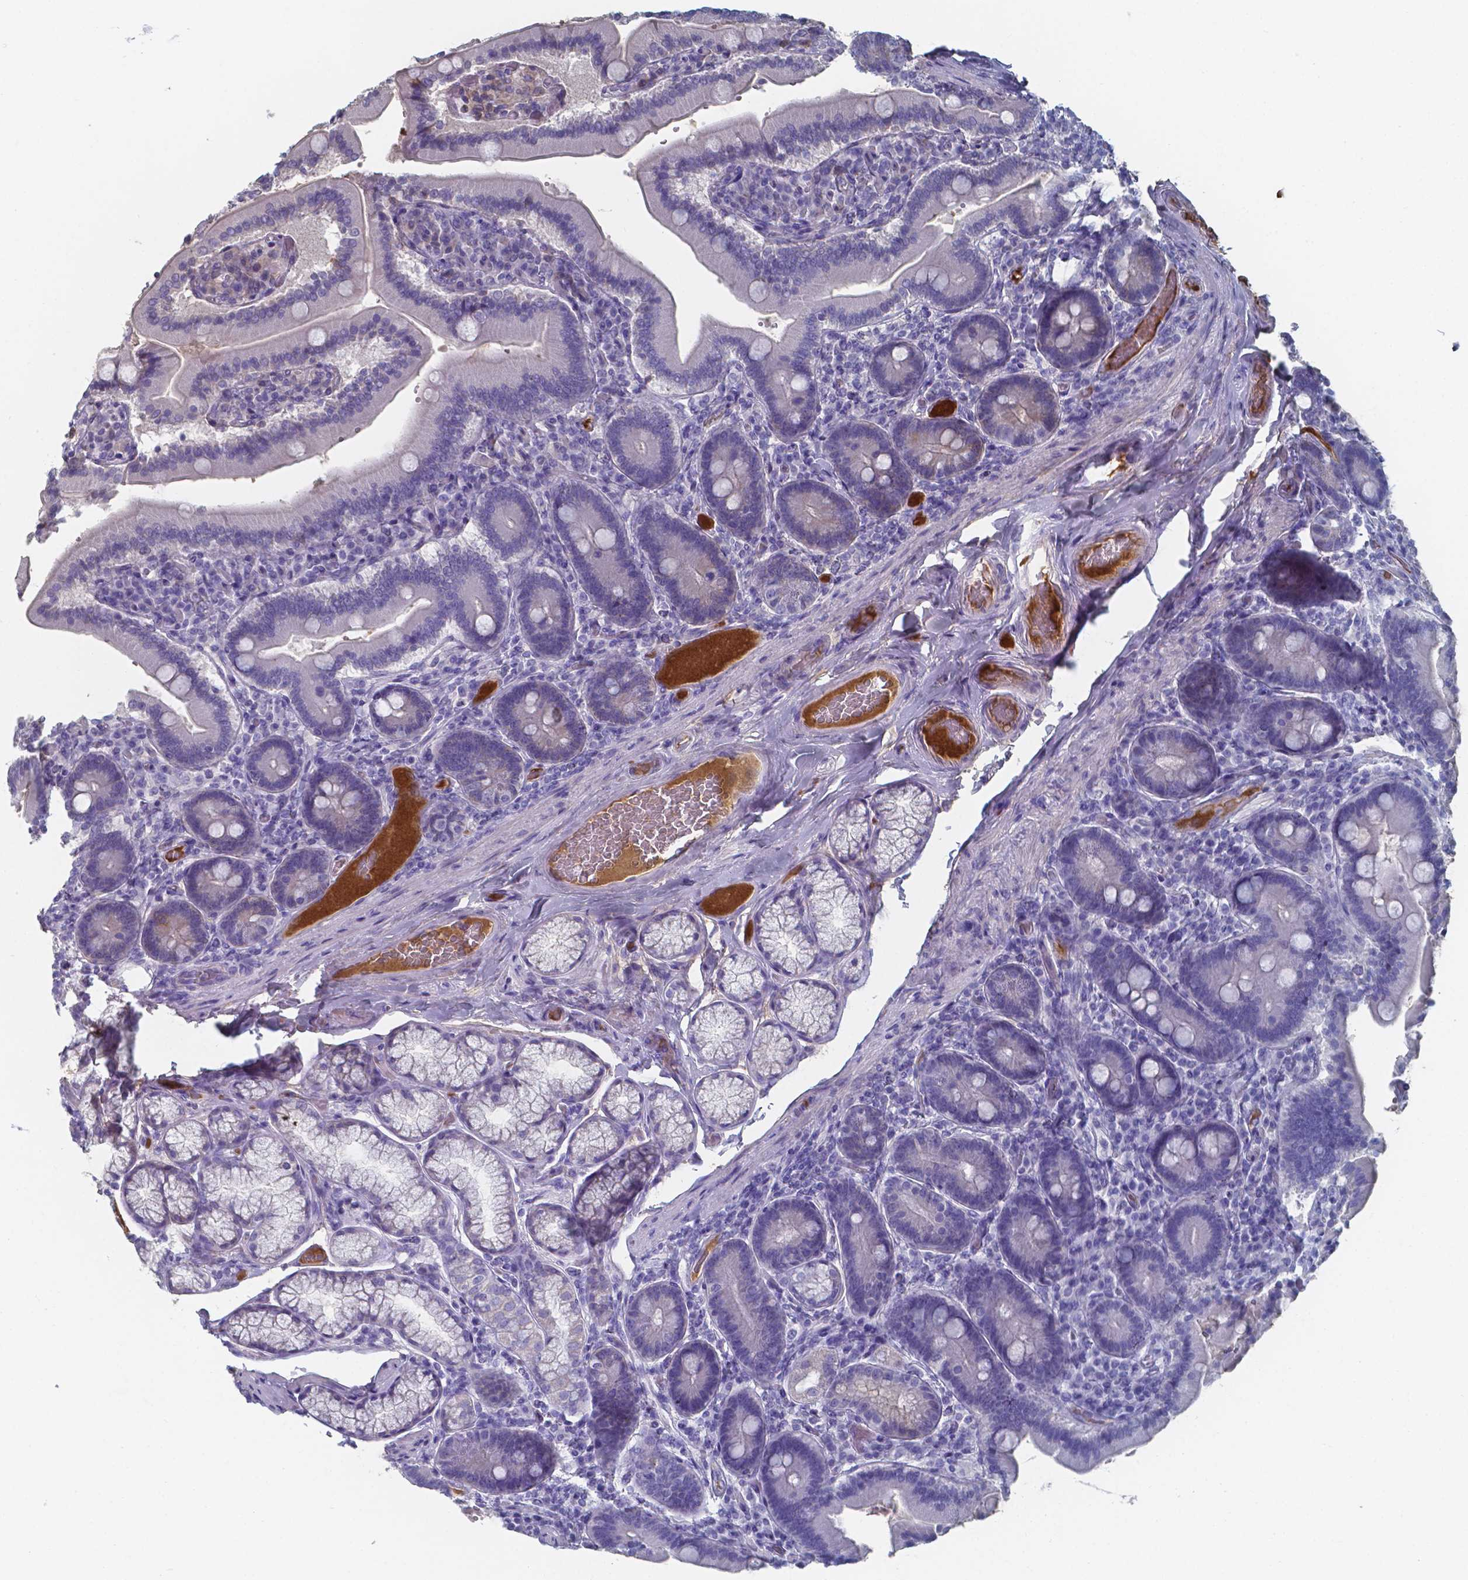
{"staining": {"intensity": "negative", "quantity": "none", "location": "none"}, "tissue": "duodenum", "cell_type": "Glandular cells", "image_type": "normal", "snomed": [{"axis": "morphology", "description": "Normal tissue, NOS"}, {"axis": "topography", "description": "Duodenum"}], "caption": "IHC photomicrograph of benign duodenum stained for a protein (brown), which displays no positivity in glandular cells.", "gene": "BTBD17", "patient": {"sex": "female", "age": 62}}